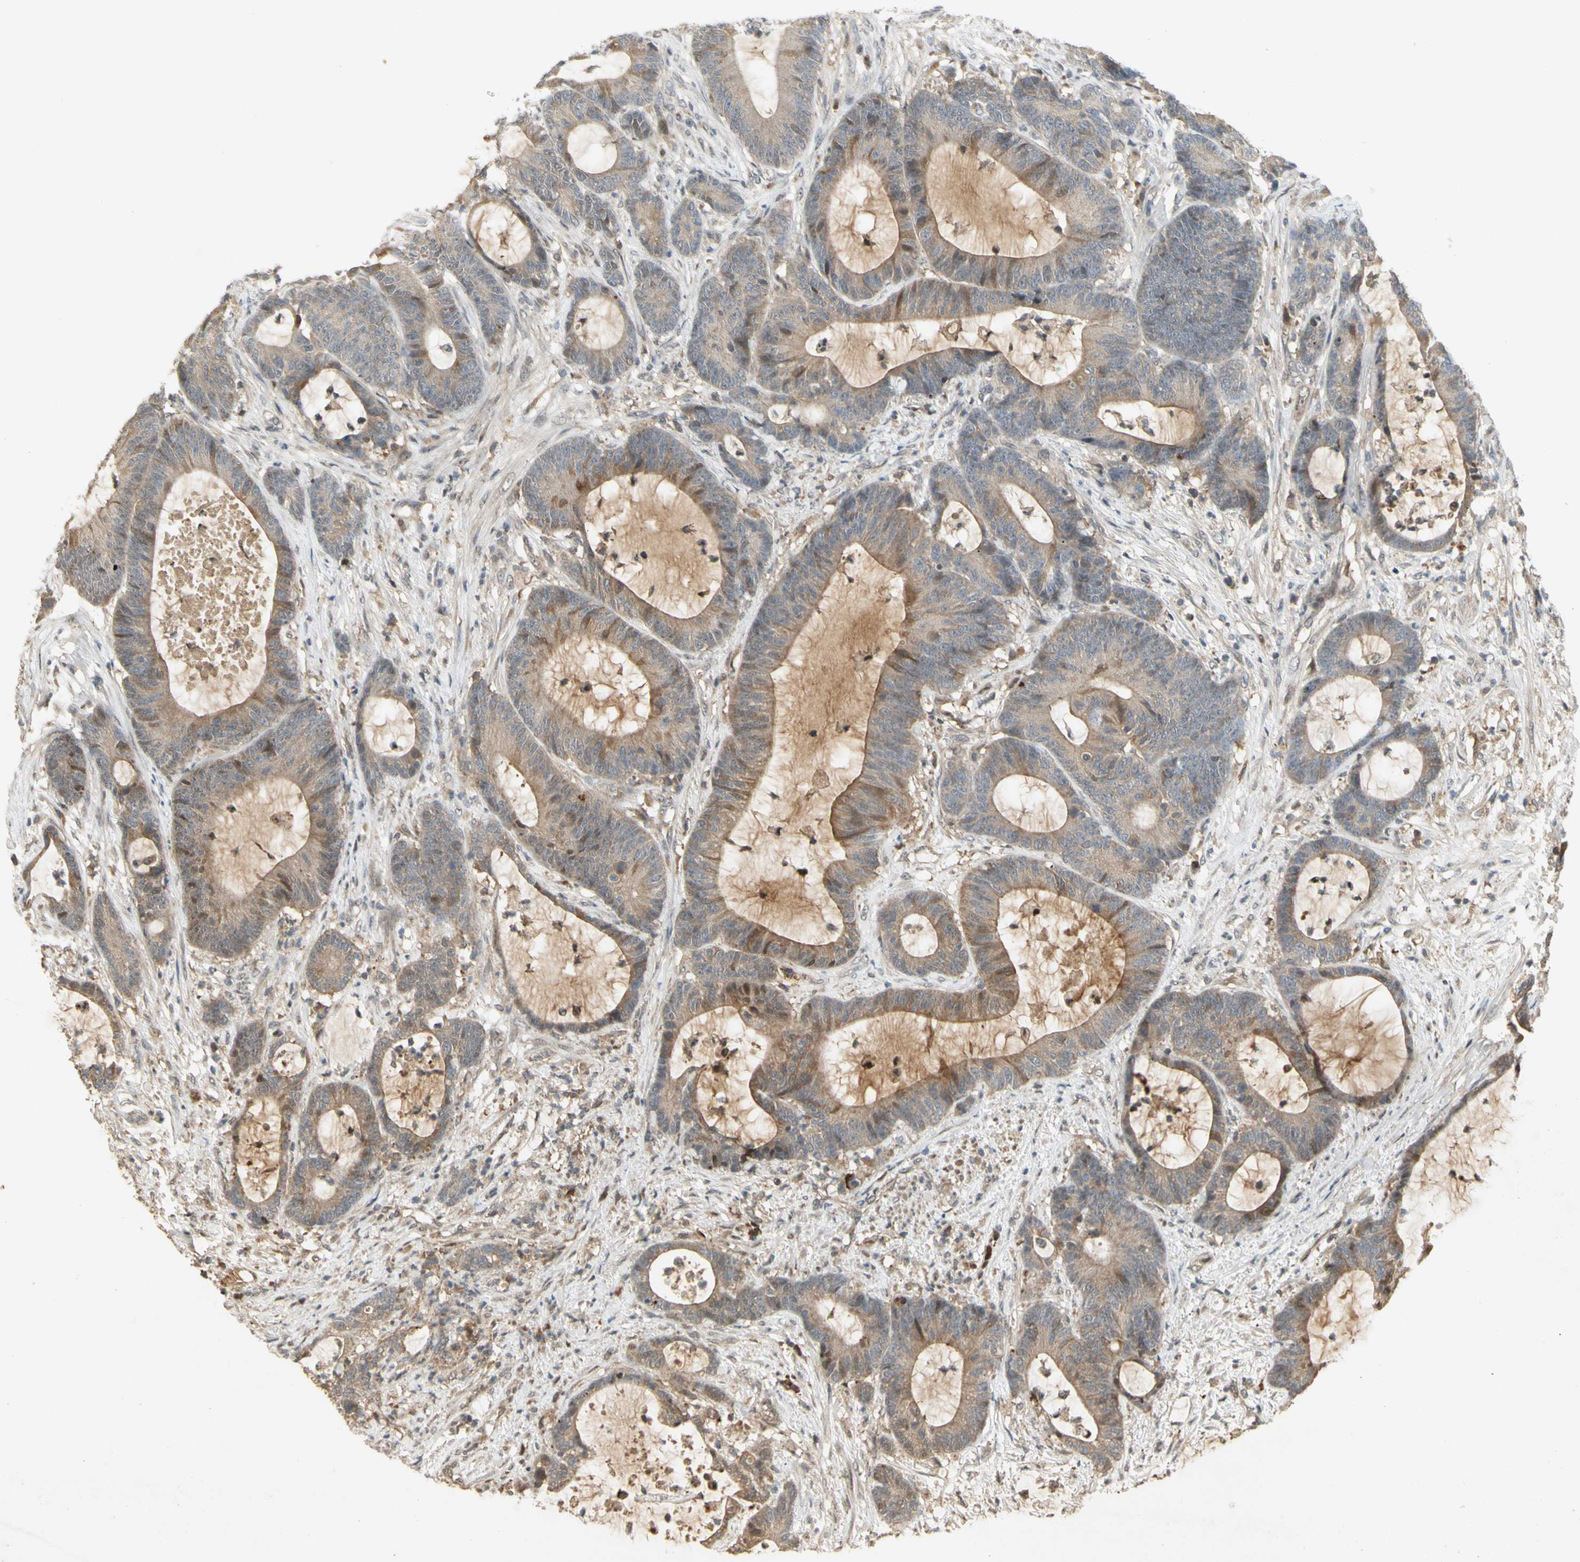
{"staining": {"intensity": "weak", "quantity": "25%-75%", "location": "cytoplasmic/membranous"}, "tissue": "colorectal cancer", "cell_type": "Tumor cells", "image_type": "cancer", "snomed": [{"axis": "morphology", "description": "Adenocarcinoma, NOS"}, {"axis": "topography", "description": "Colon"}], "caption": "Human colorectal cancer stained with a protein marker reveals weak staining in tumor cells.", "gene": "NRG4", "patient": {"sex": "female", "age": 84}}